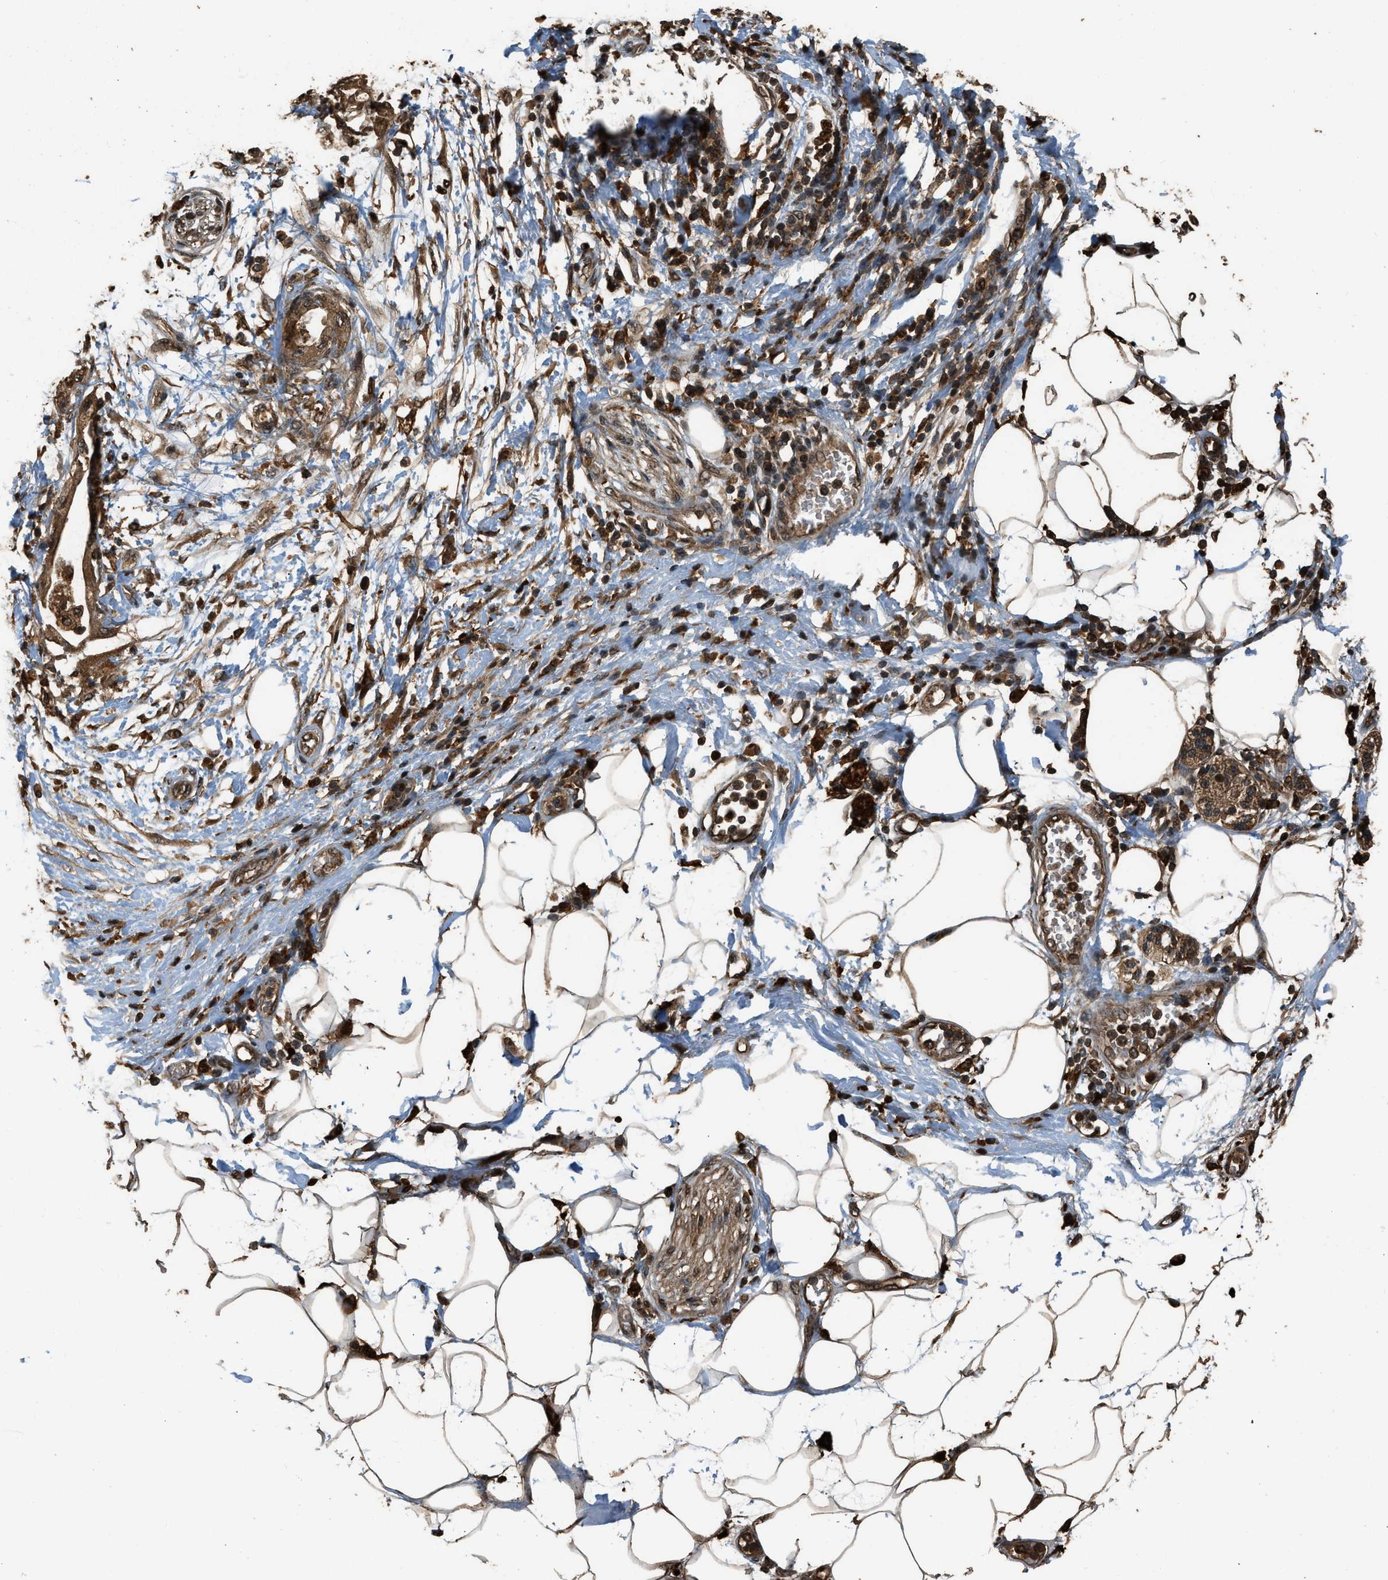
{"staining": {"intensity": "strong", "quantity": ">75%", "location": "cytoplasmic/membranous,nuclear"}, "tissue": "adipose tissue", "cell_type": "Adipocytes", "image_type": "normal", "snomed": [{"axis": "morphology", "description": "Normal tissue, NOS"}, {"axis": "morphology", "description": "Adenocarcinoma, NOS"}, {"axis": "topography", "description": "Duodenum"}, {"axis": "topography", "description": "Peripheral nerve tissue"}], "caption": "Immunohistochemistry (IHC) (DAB (3,3'-diaminobenzidine)) staining of benign adipose tissue displays strong cytoplasmic/membranous,nuclear protein expression in approximately >75% of adipocytes.", "gene": "RAP2A", "patient": {"sex": "female", "age": 60}}